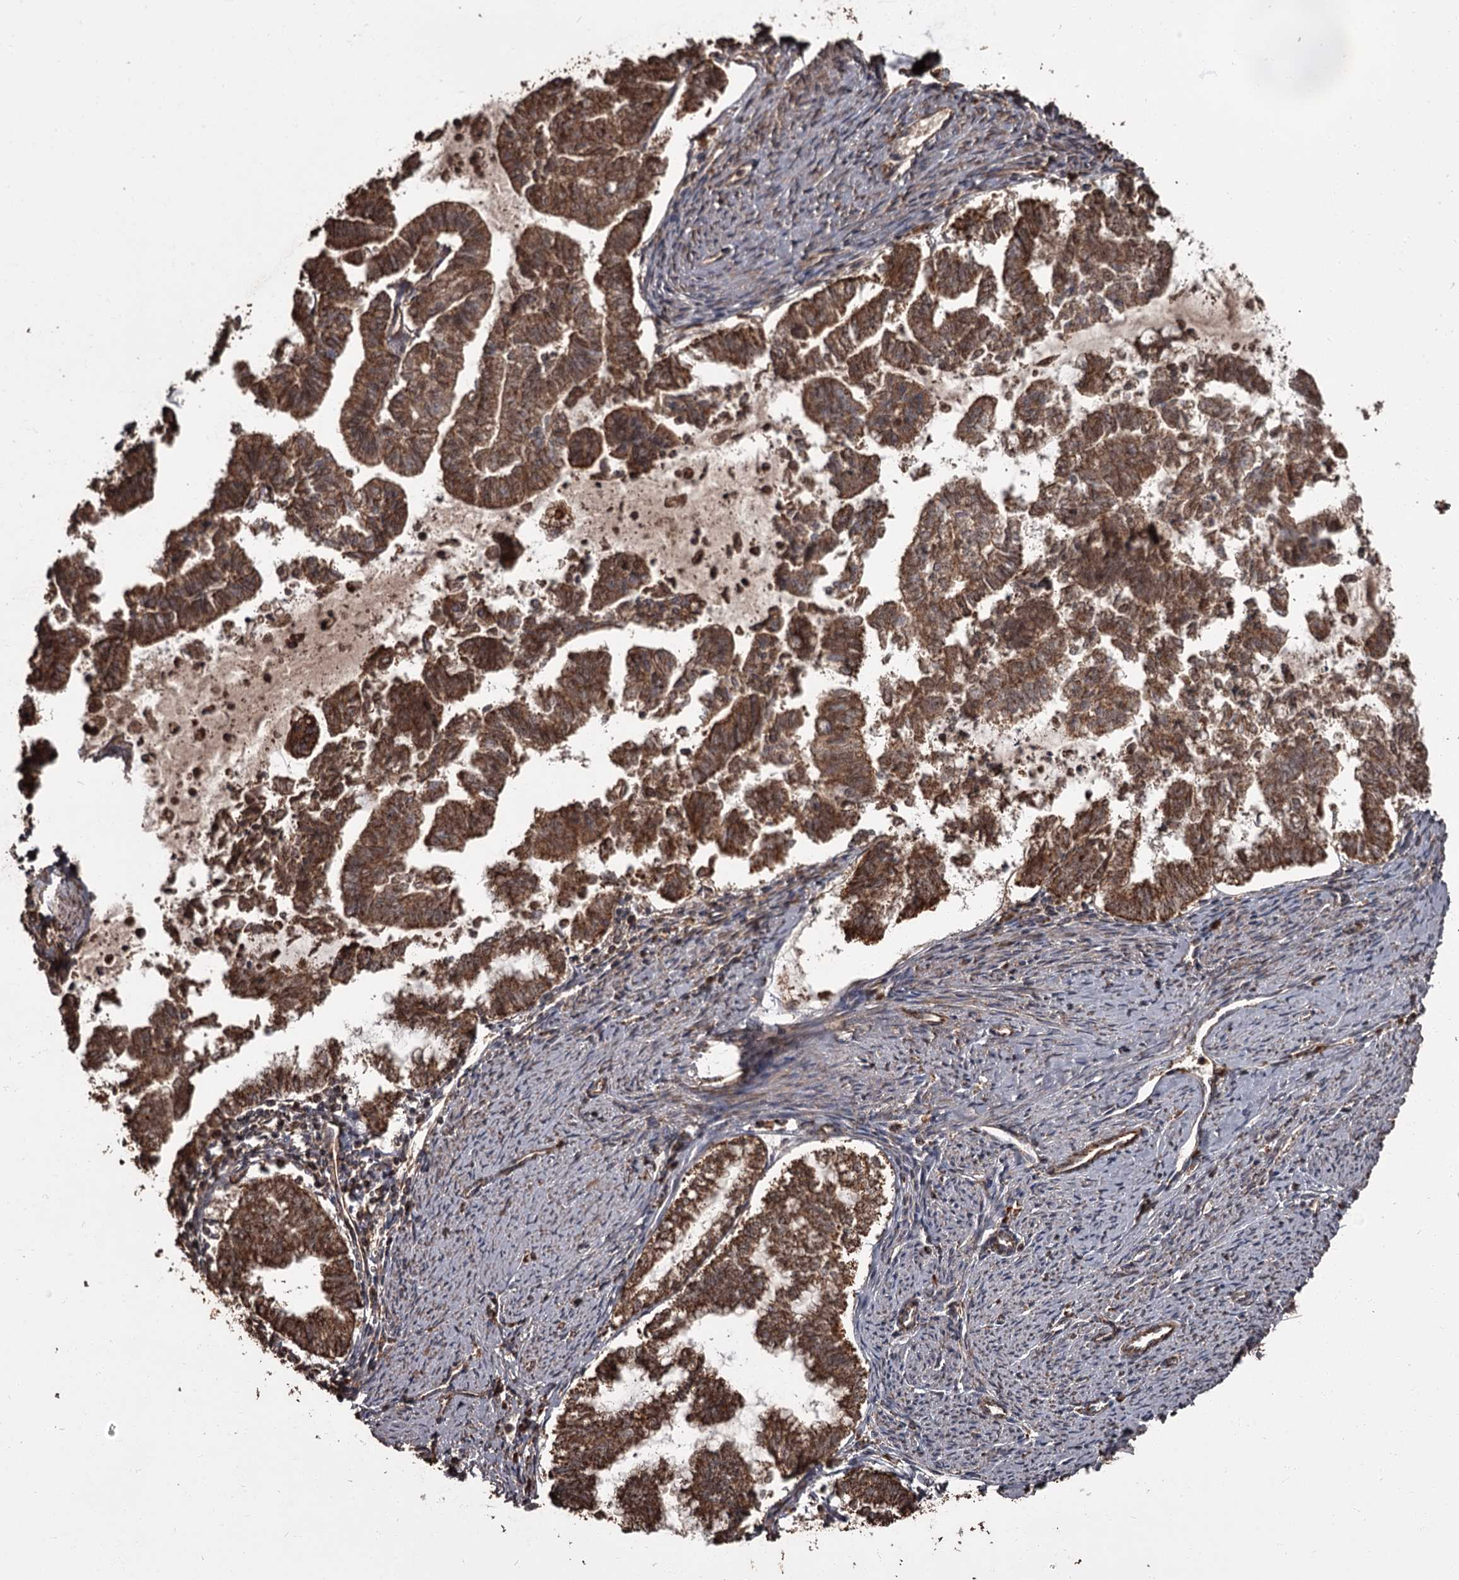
{"staining": {"intensity": "strong", "quantity": ">75%", "location": "cytoplasmic/membranous"}, "tissue": "endometrial cancer", "cell_type": "Tumor cells", "image_type": "cancer", "snomed": [{"axis": "morphology", "description": "Adenocarcinoma, NOS"}, {"axis": "topography", "description": "Endometrium"}], "caption": "IHC of human endometrial cancer (adenocarcinoma) displays high levels of strong cytoplasmic/membranous positivity in about >75% of tumor cells.", "gene": "THAP9", "patient": {"sex": "female", "age": 79}}